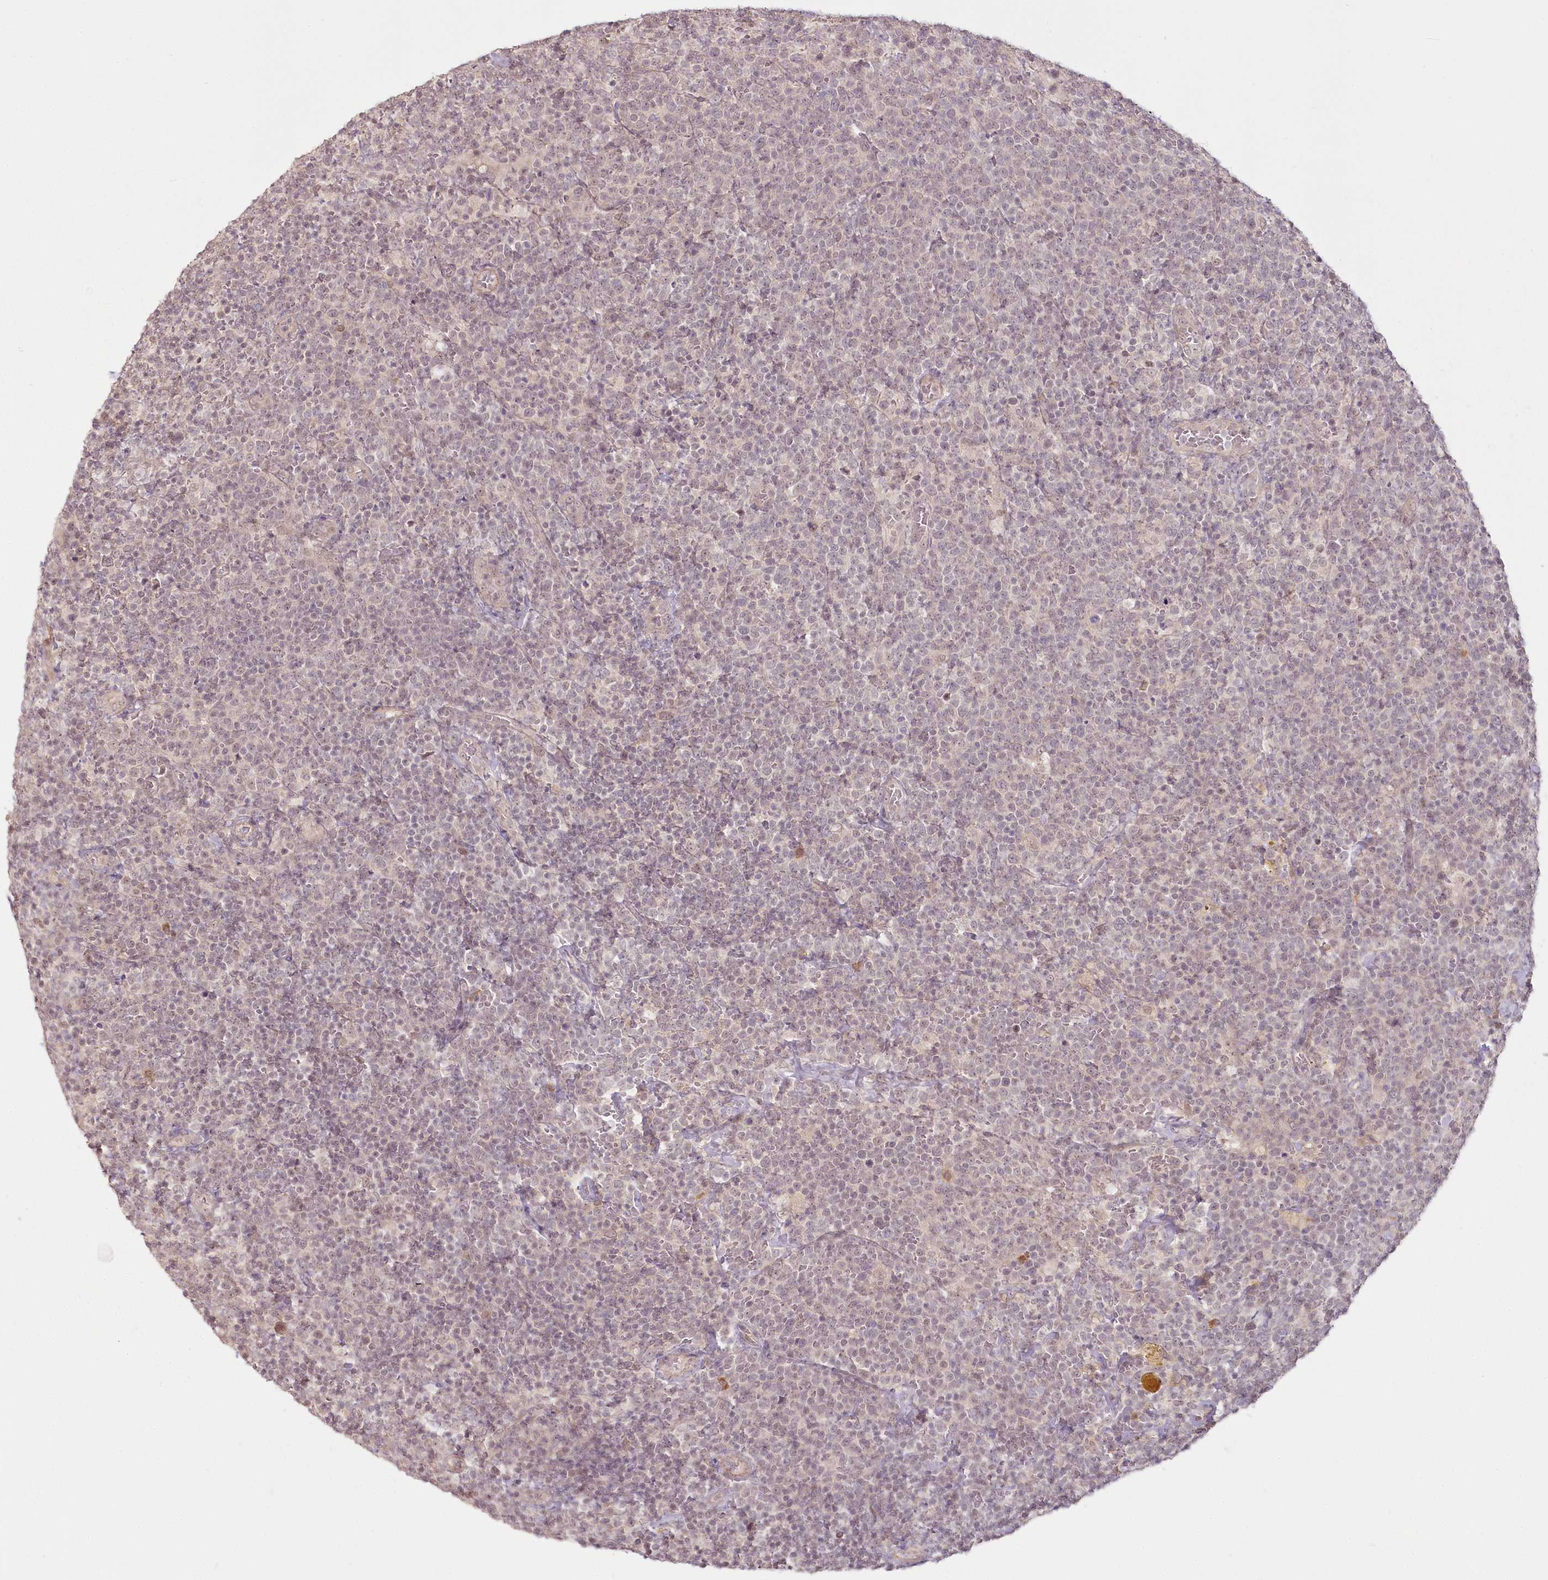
{"staining": {"intensity": "weak", "quantity": "25%-75%", "location": "nuclear"}, "tissue": "lymphoma", "cell_type": "Tumor cells", "image_type": "cancer", "snomed": [{"axis": "morphology", "description": "Malignant lymphoma, non-Hodgkin's type, High grade"}, {"axis": "topography", "description": "Lymph node"}], "caption": "IHC (DAB) staining of lymphoma shows weak nuclear protein staining in approximately 25%-75% of tumor cells. The protein of interest is shown in brown color, while the nuclei are stained blue.", "gene": "R3HDM2", "patient": {"sex": "male", "age": 61}}